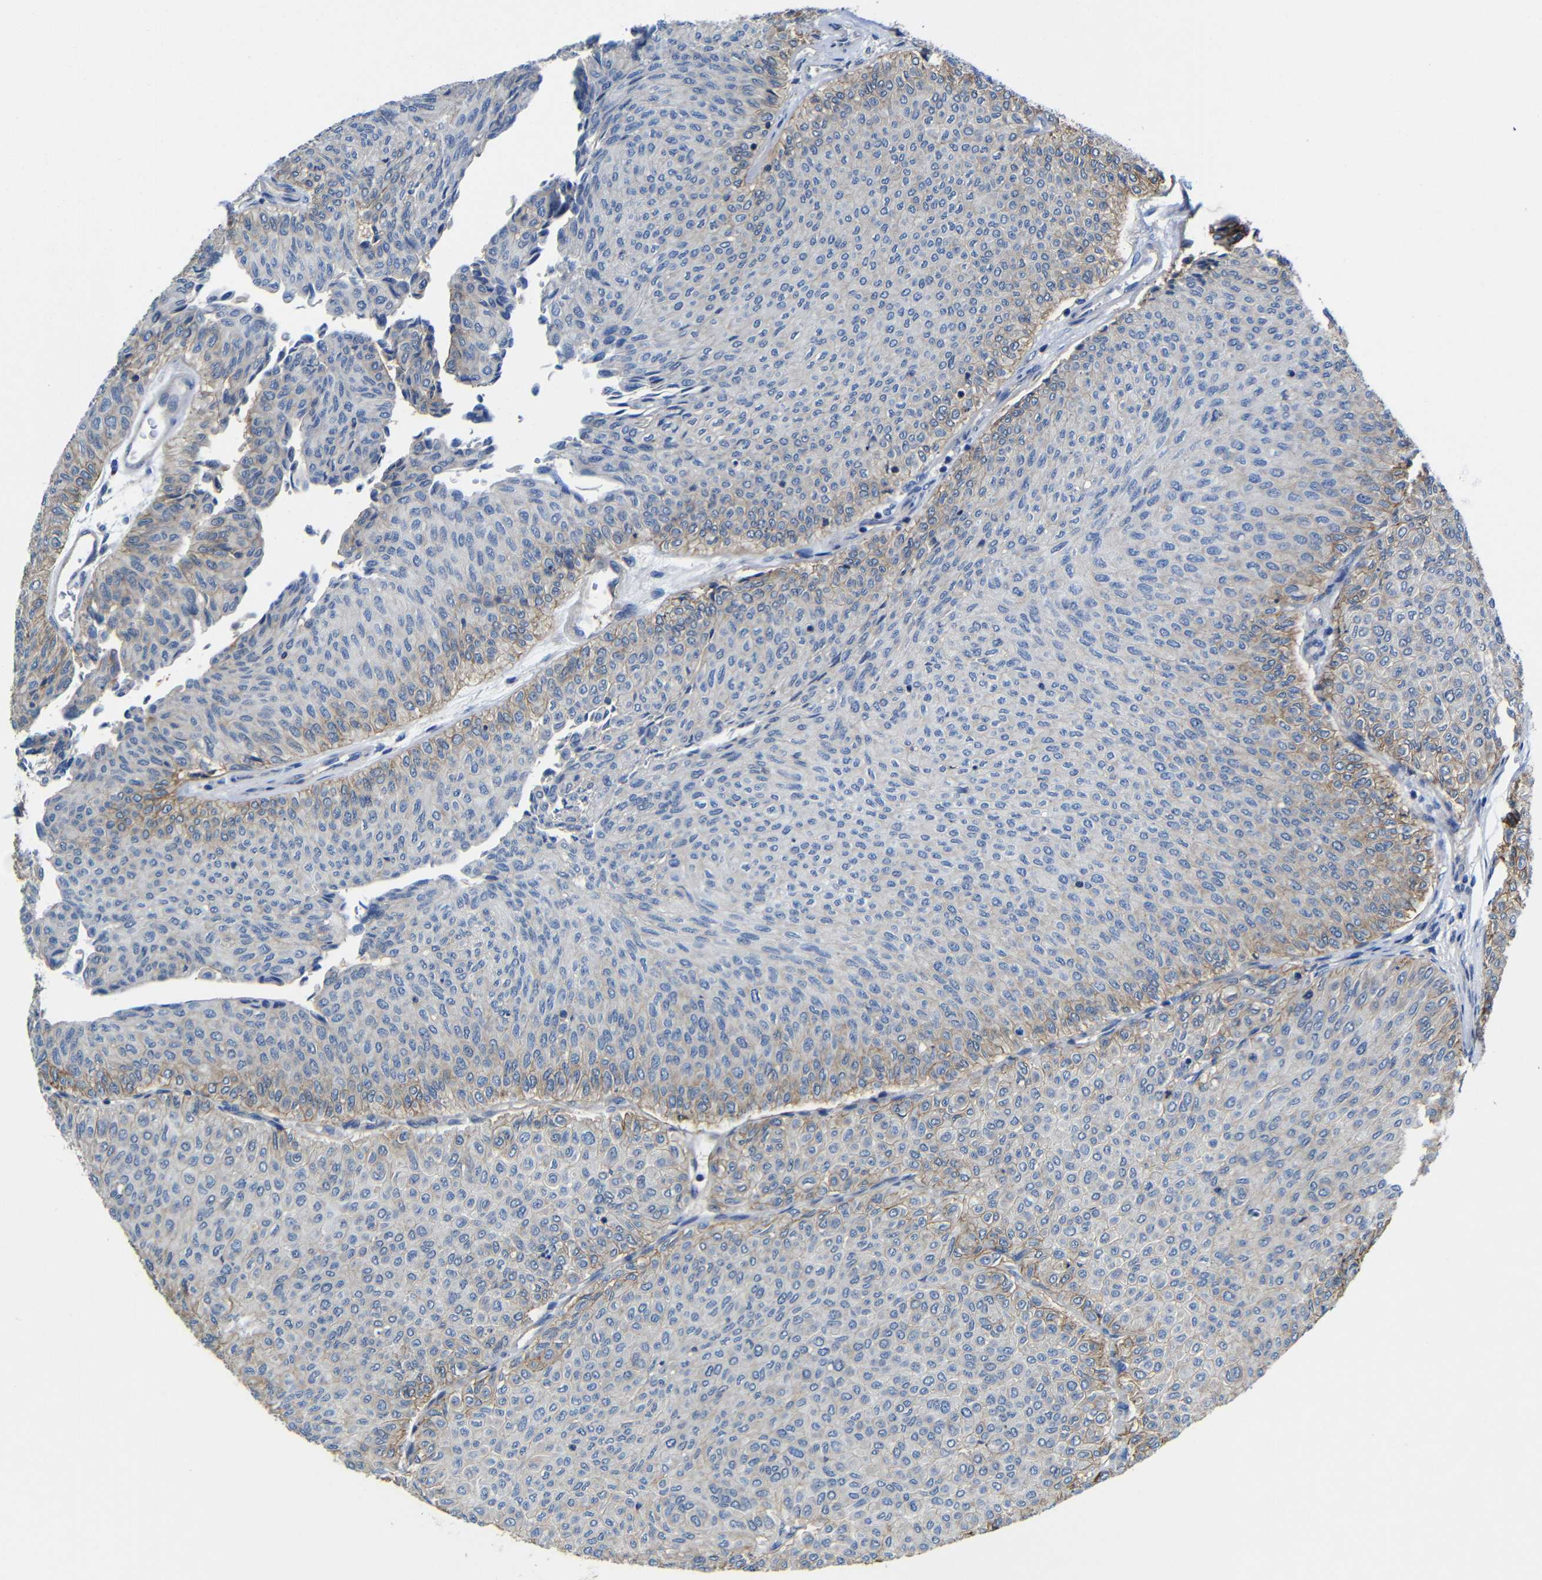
{"staining": {"intensity": "moderate", "quantity": "<25%", "location": "cytoplasmic/membranous"}, "tissue": "urothelial cancer", "cell_type": "Tumor cells", "image_type": "cancer", "snomed": [{"axis": "morphology", "description": "Urothelial carcinoma, Low grade"}, {"axis": "topography", "description": "Urinary bladder"}], "caption": "Protein expression analysis of human urothelial carcinoma (low-grade) reveals moderate cytoplasmic/membranous expression in approximately <25% of tumor cells. The staining was performed using DAB (3,3'-diaminobenzidine) to visualize the protein expression in brown, while the nuclei were stained in blue with hematoxylin (Magnification: 20x).", "gene": "ZNF90", "patient": {"sex": "male", "age": 78}}